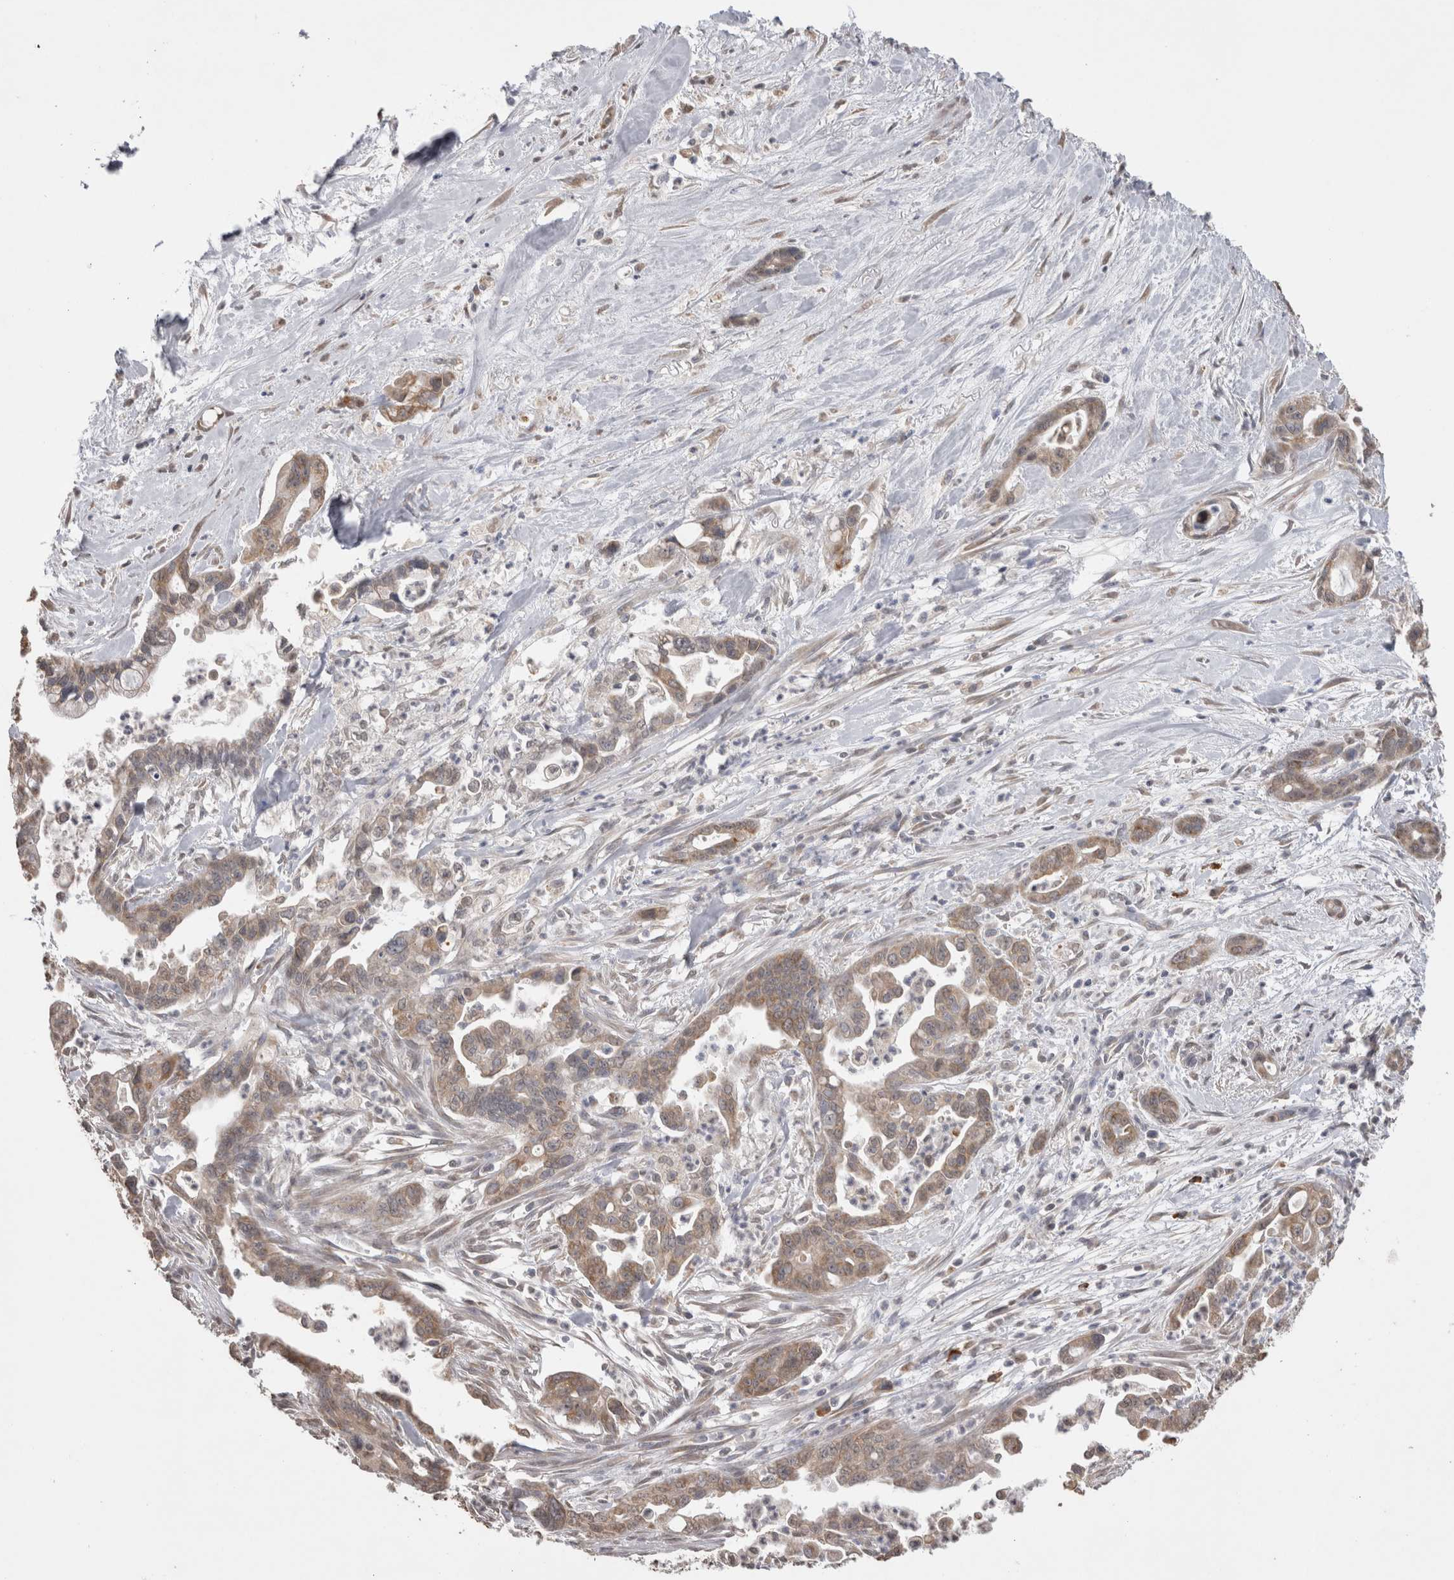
{"staining": {"intensity": "weak", "quantity": ">75%", "location": "cytoplasmic/membranous"}, "tissue": "pancreatic cancer", "cell_type": "Tumor cells", "image_type": "cancer", "snomed": [{"axis": "morphology", "description": "Adenocarcinoma, NOS"}, {"axis": "topography", "description": "Pancreas"}], "caption": "Adenocarcinoma (pancreatic) stained with immunohistochemistry demonstrates weak cytoplasmic/membranous expression in about >75% of tumor cells.", "gene": "NOMO1", "patient": {"sex": "male", "age": 70}}